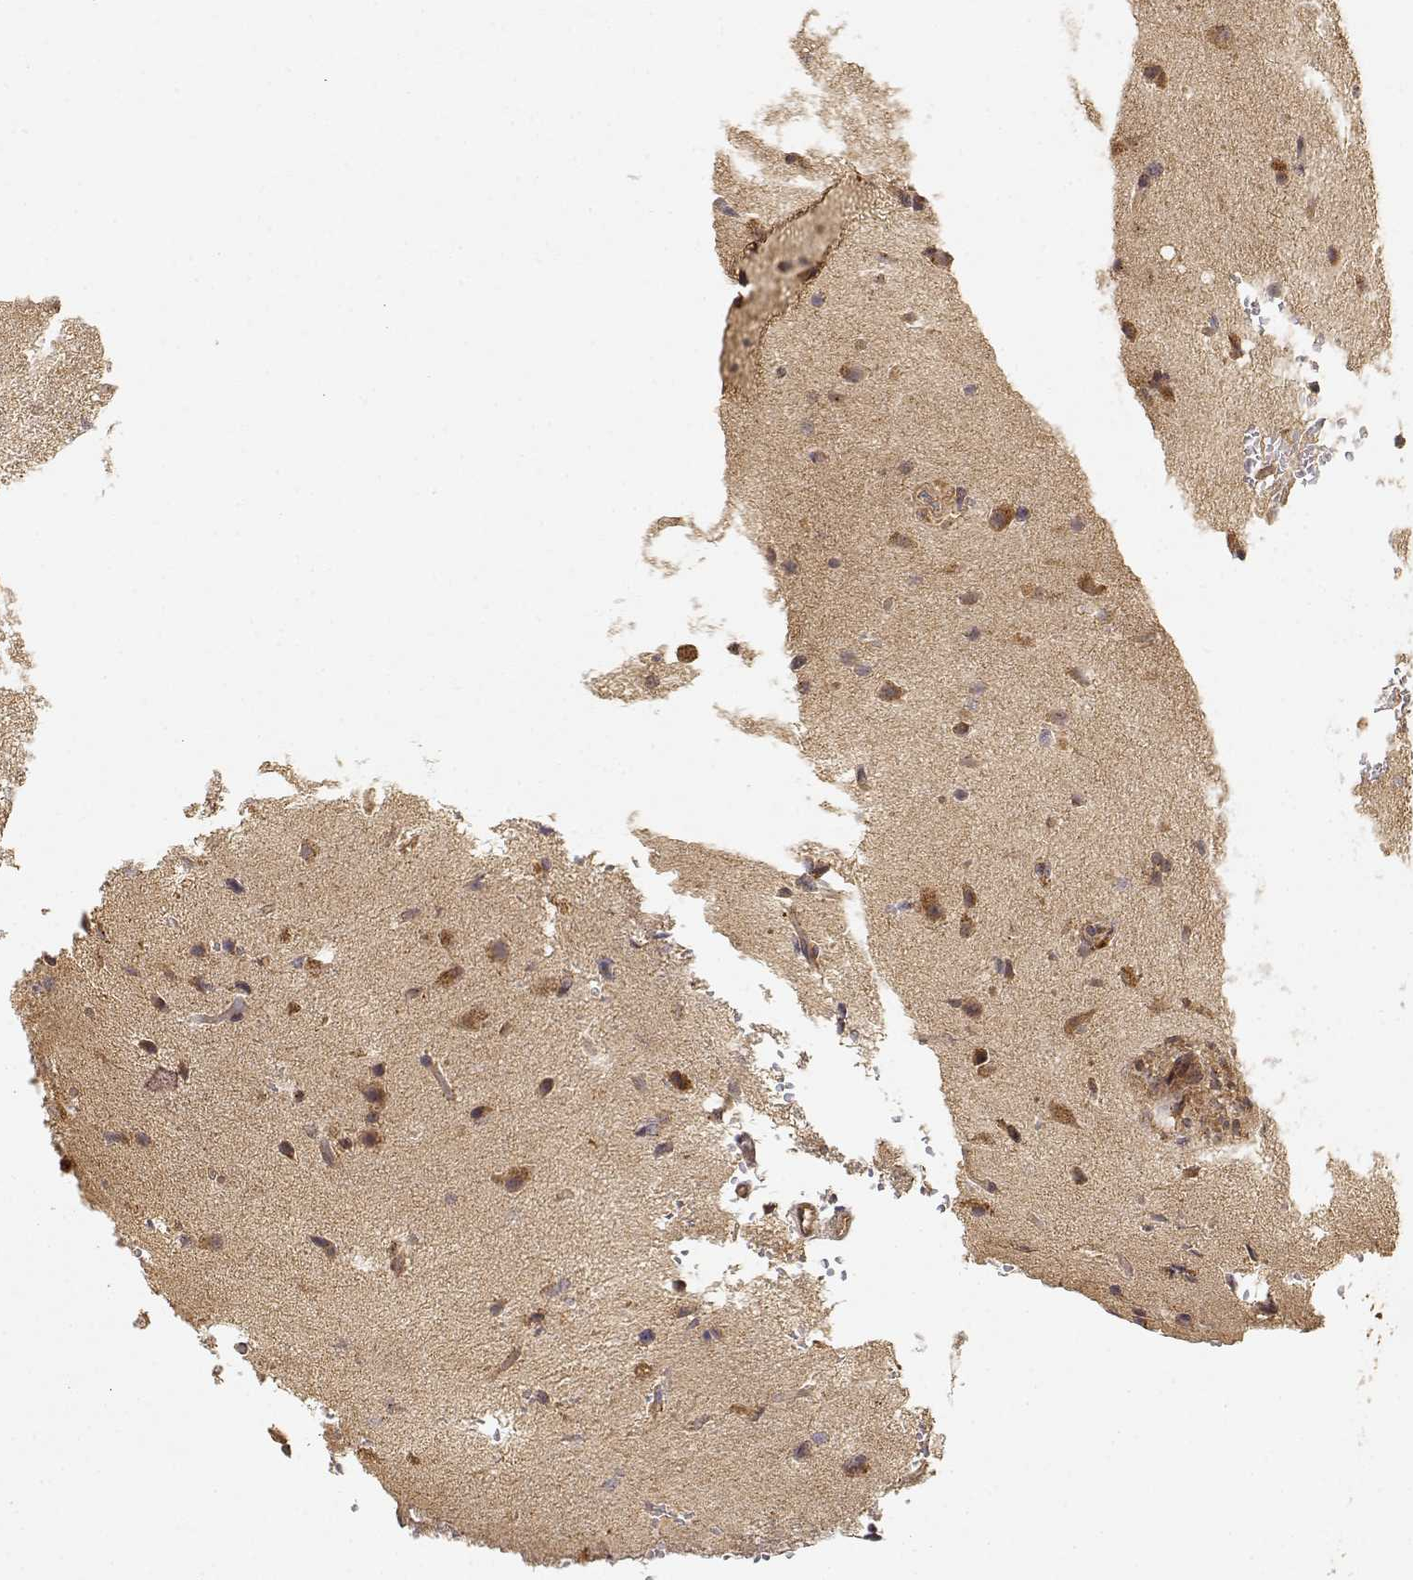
{"staining": {"intensity": "weak", "quantity": ">75%", "location": "cytoplasmic/membranous"}, "tissue": "glioma", "cell_type": "Tumor cells", "image_type": "cancer", "snomed": [{"axis": "morphology", "description": "Glioma, malignant, High grade"}, {"axis": "topography", "description": "Brain"}], "caption": "The photomicrograph reveals a brown stain indicating the presence of a protein in the cytoplasmic/membranous of tumor cells in malignant high-grade glioma.", "gene": "CDK5RAP2", "patient": {"sex": "male", "age": 68}}